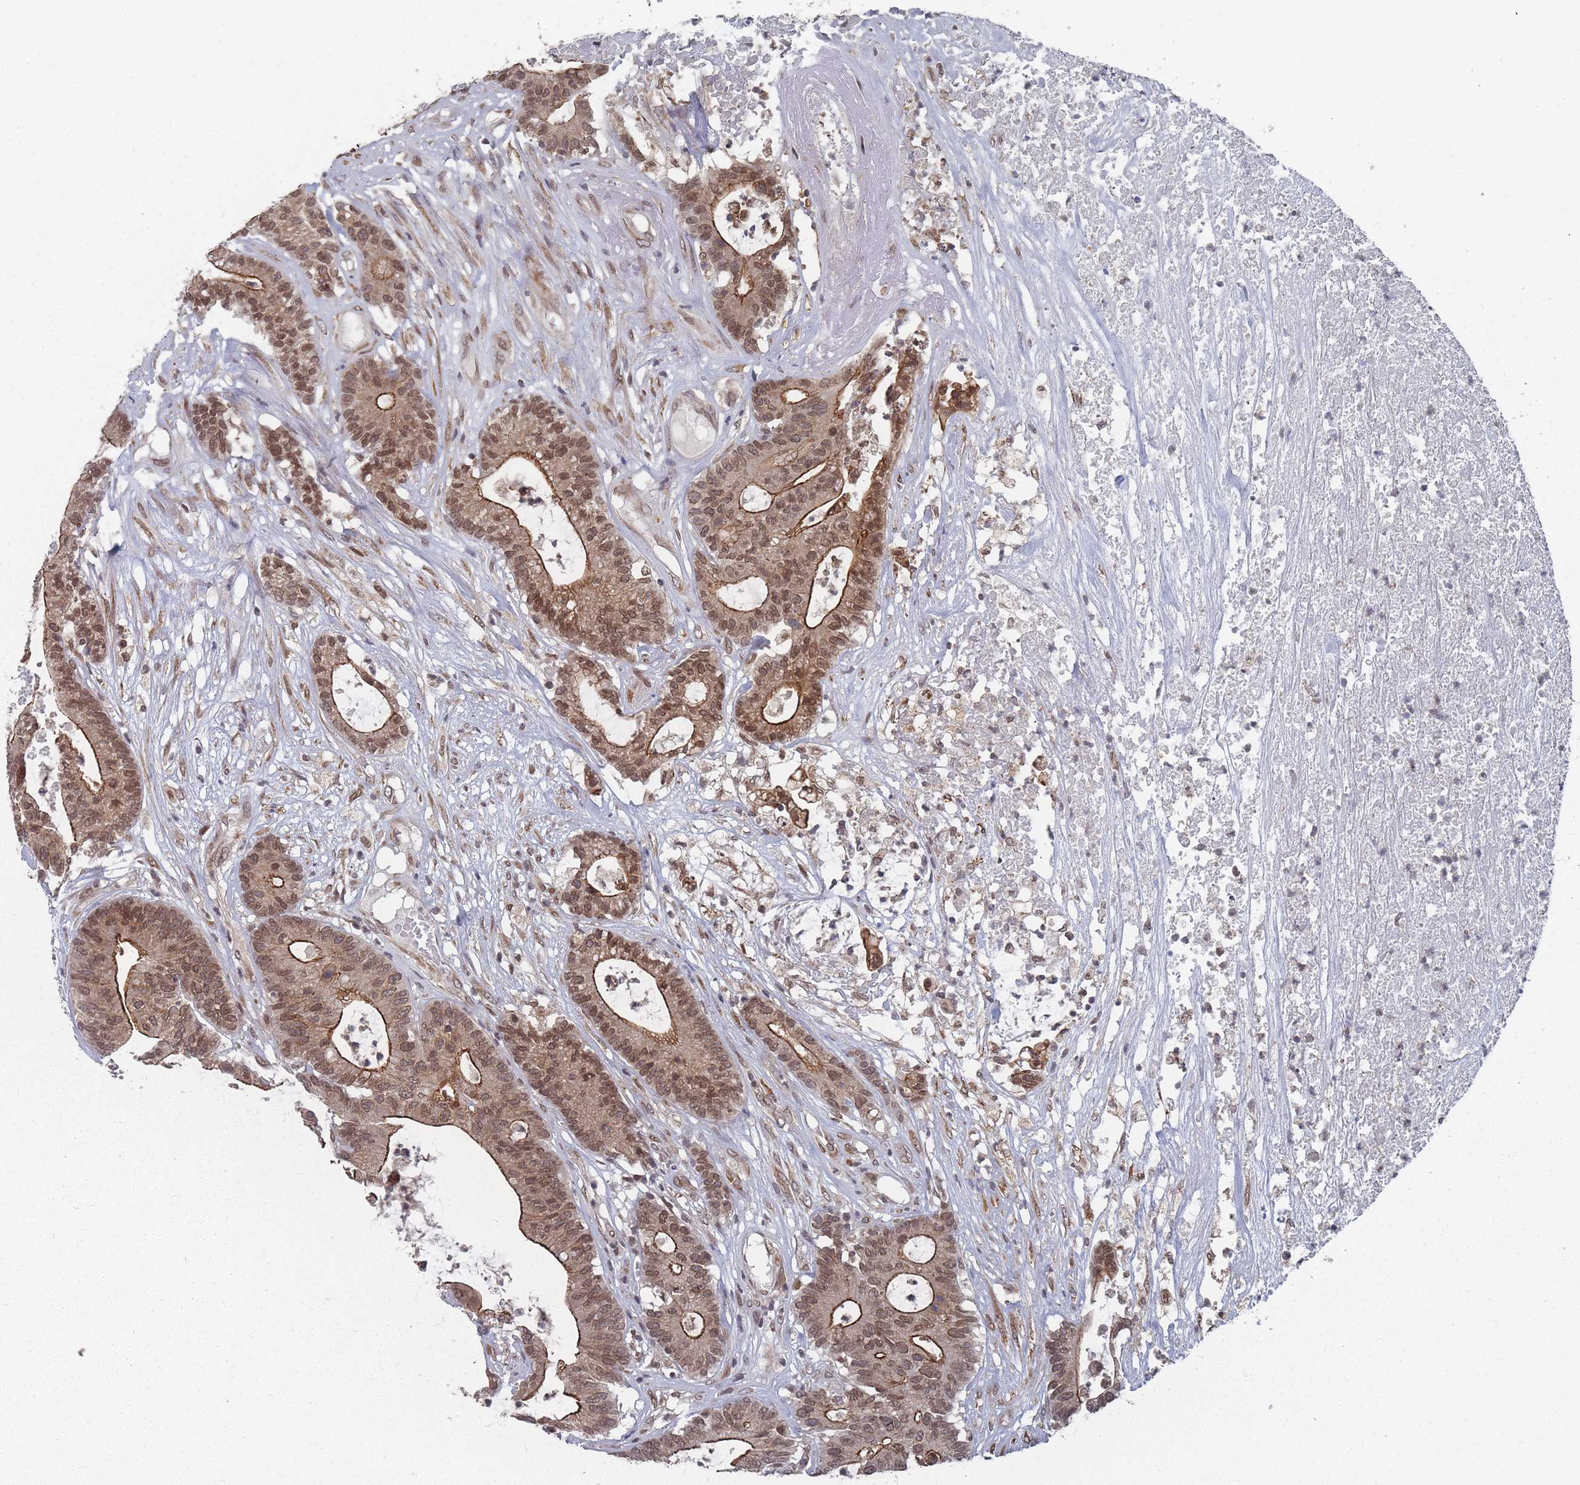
{"staining": {"intensity": "moderate", "quantity": ">75%", "location": "cytoplasmic/membranous,nuclear"}, "tissue": "colorectal cancer", "cell_type": "Tumor cells", "image_type": "cancer", "snomed": [{"axis": "morphology", "description": "Adenocarcinoma, NOS"}, {"axis": "topography", "description": "Colon"}], "caption": "Adenocarcinoma (colorectal) stained with DAB immunohistochemistry (IHC) displays medium levels of moderate cytoplasmic/membranous and nuclear expression in approximately >75% of tumor cells.", "gene": "TBC1D25", "patient": {"sex": "female", "age": 84}}